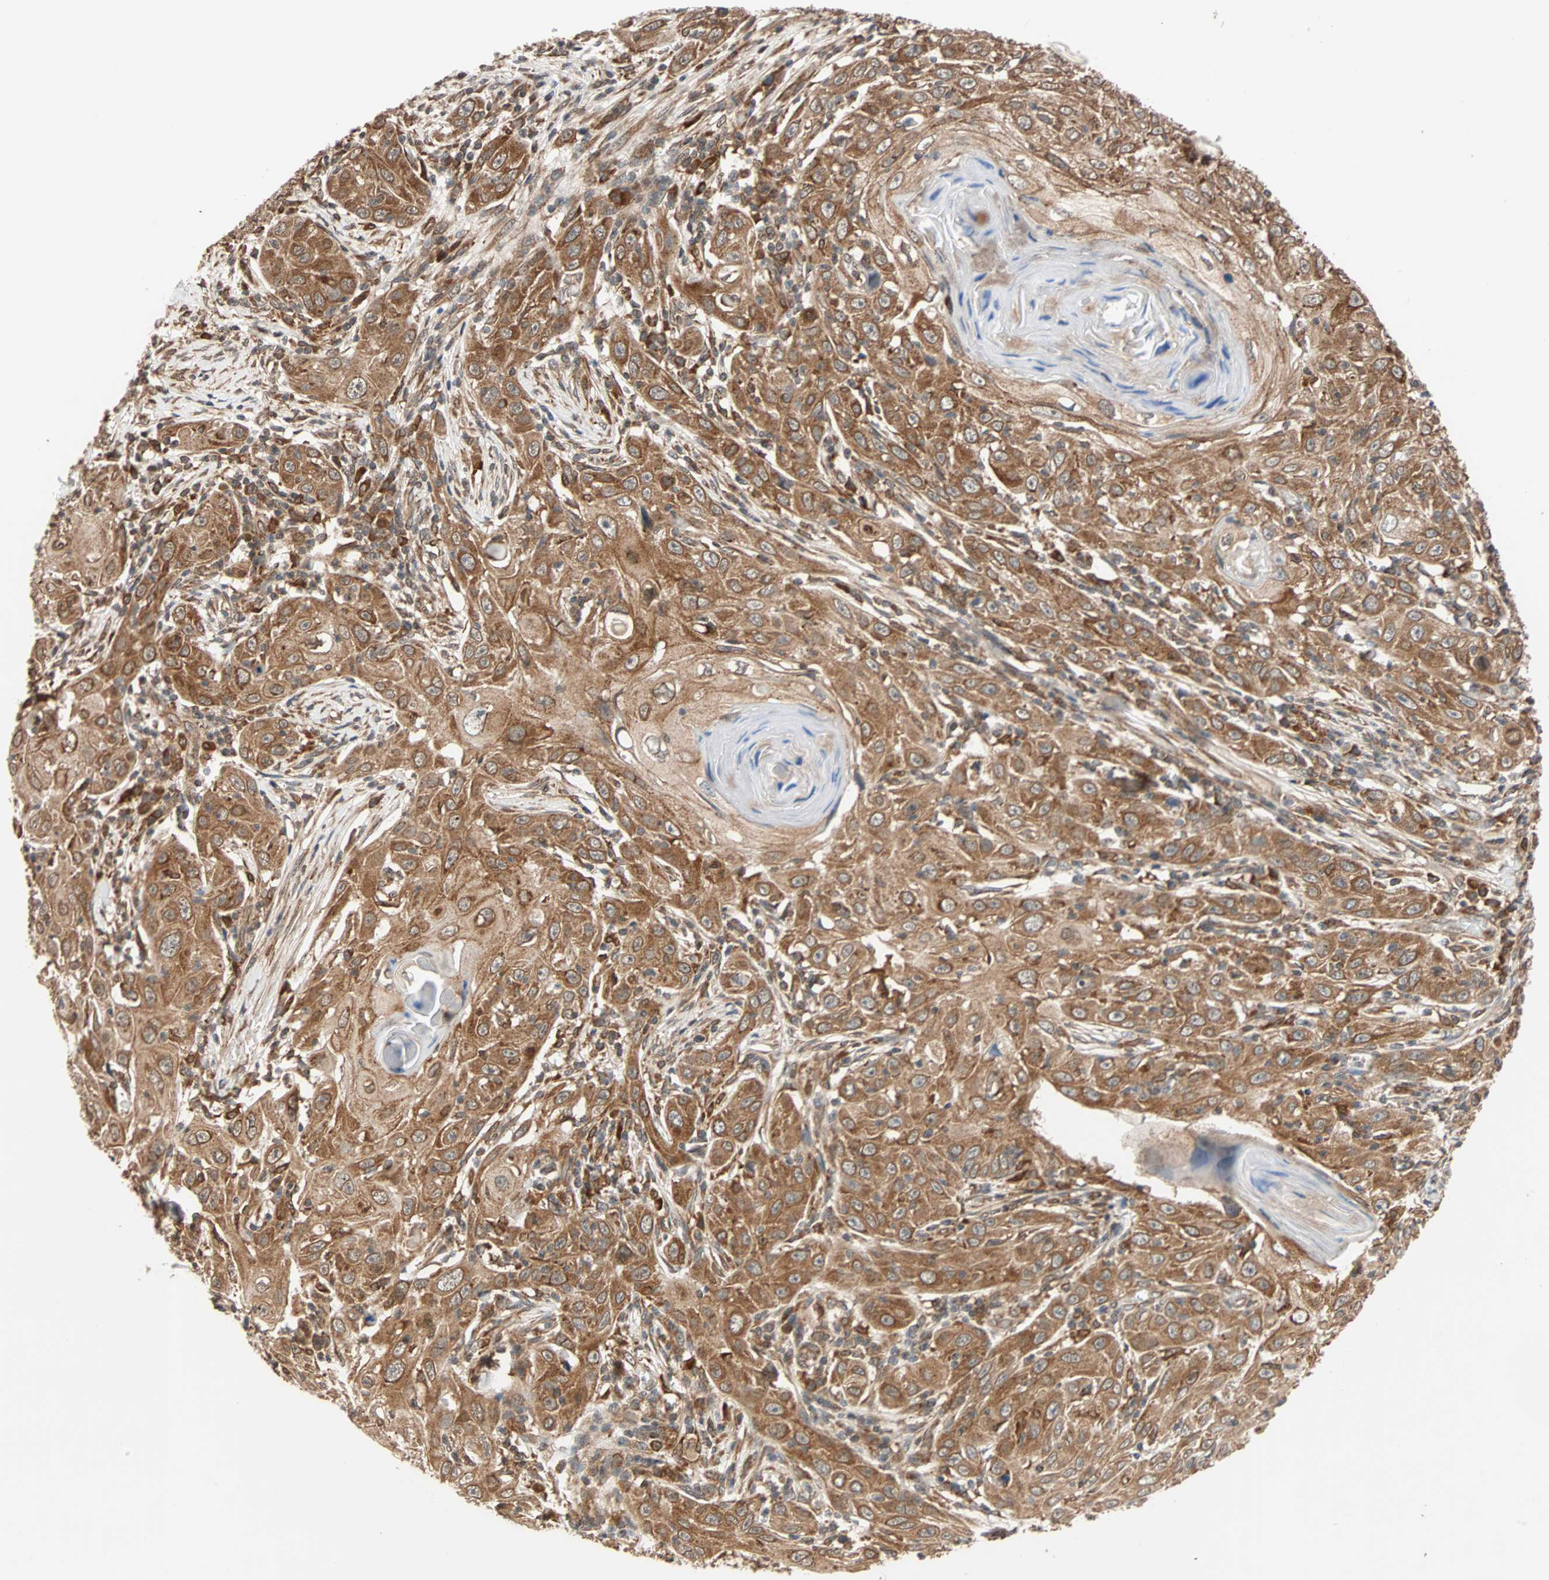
{"staining": {"intensity": "moderate", "quantity": ">75%", "location": "cytoplasmic/membranous"}, "tissue": "skin cancer", "cell_type": "Tumor cells", "image_type": "cancer", "snomed": [{"axis": "morphology", "description": "Squamous cell carcinoma, NOS"}, {"axis": "topography", "description": "Skin"}], "caption": "DAB (3,3'-diaminobenzidine) immunohistochemical staining of skin cancer (squamous cell carcinoma) exhibits moderate cytoplasmic/membranous protein staining in approximately >75% of tumor cells.", "gene": "AUP1", "patient": {"sex": "female", "age": 88}}